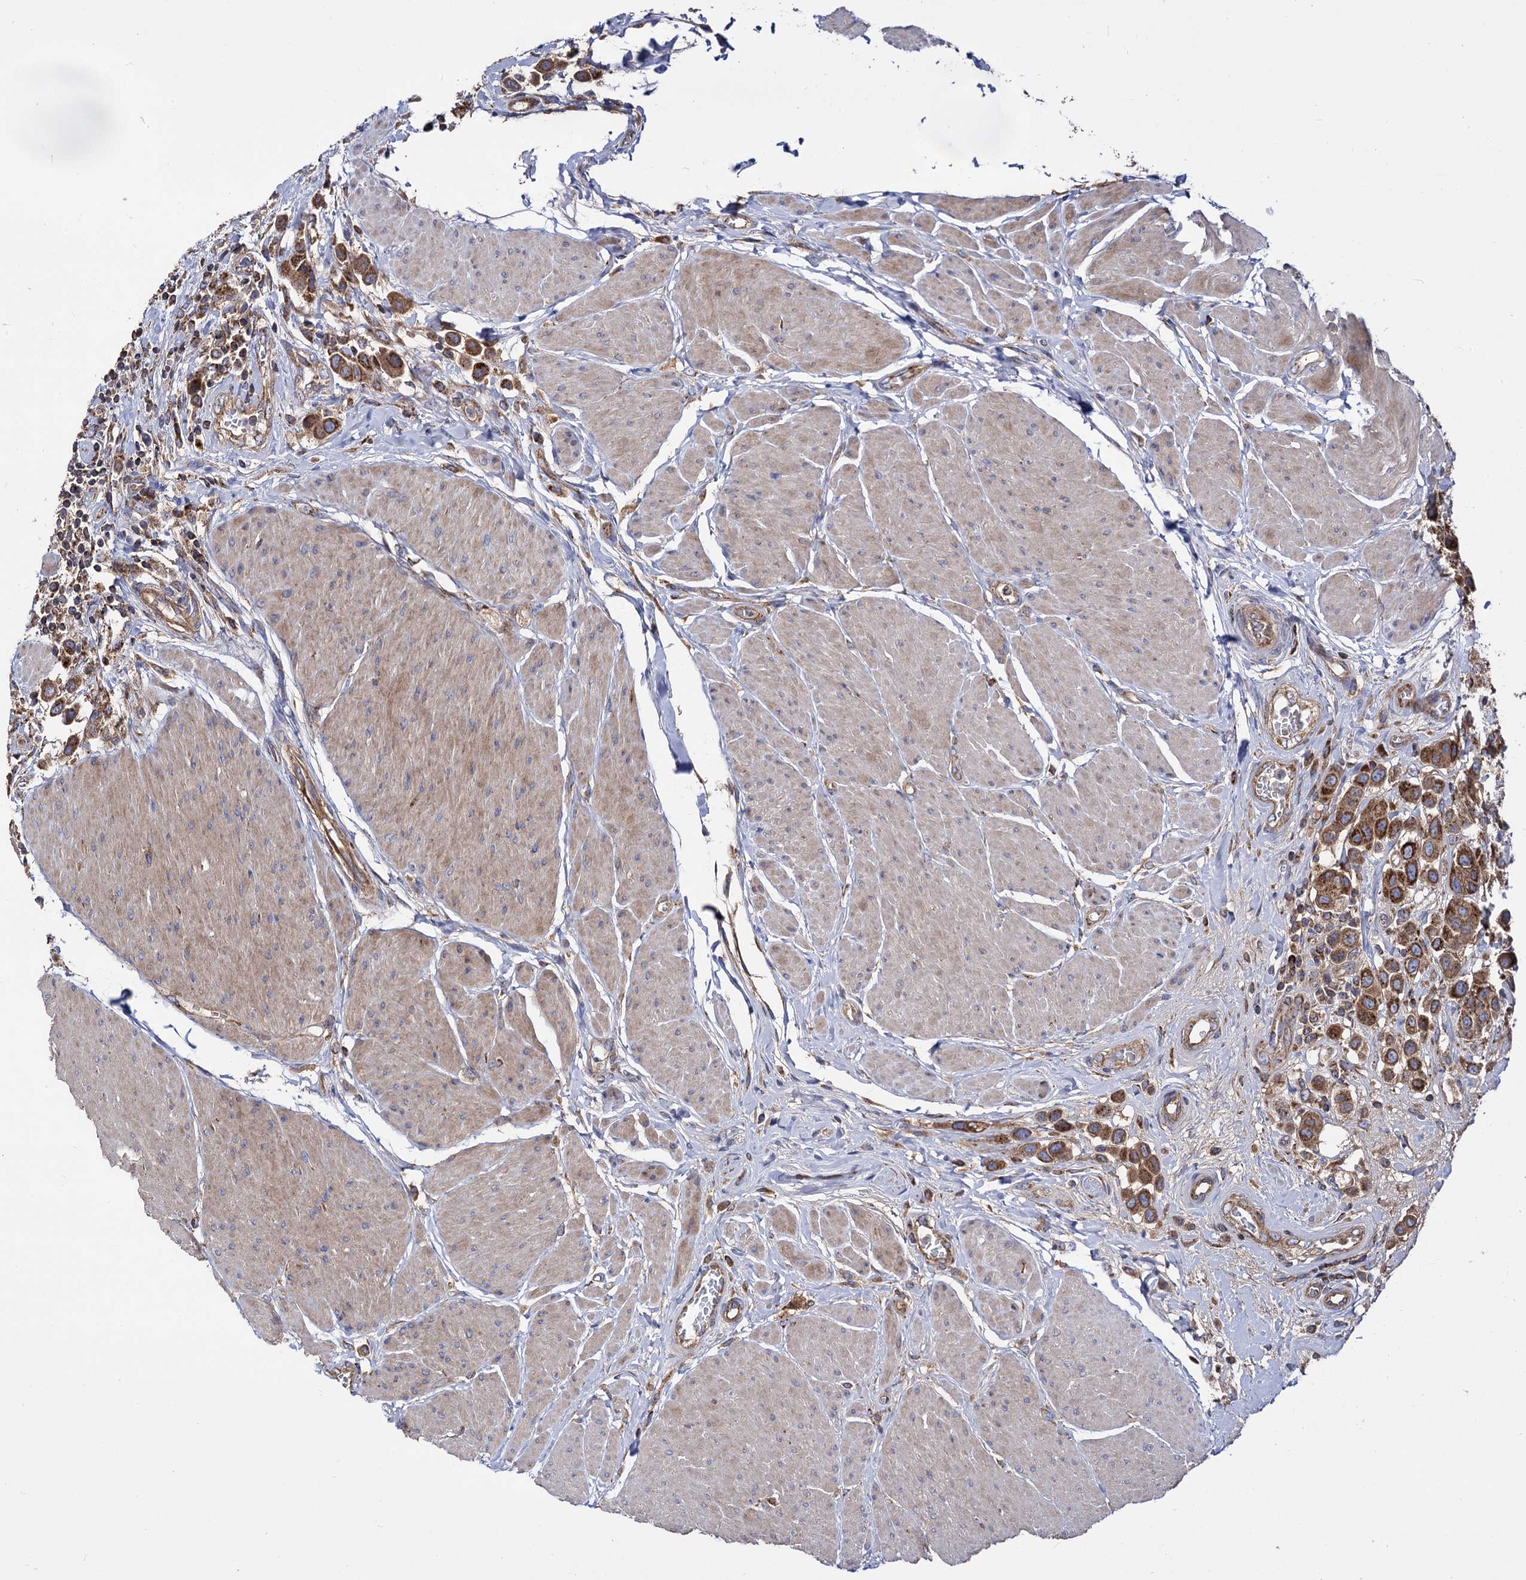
{"staining": {"intensity": "strong", "quantity": ">75%", "location": "cytoplasmic/membranous"}, "tissue": "urothelial cancer", "cell_type": "Tumor cells", "image_type": "cancer", "snomed": [{"axis": "morphology", "description": "Urothelial carcinoma, High grade"}, {"axis": "topography", "description": "Urinary bladder"}], "caption": "This image exhibits urothelial cancer stained with immunohistochemistry (IHC) to label a protein in brown. The cytoplasmic/membranous of tumor cells show strong positivity for the protein. Nuclei are counter-stained blue.", "gene": "IQCH", "patient": {"sex": "male", "age": 50}}